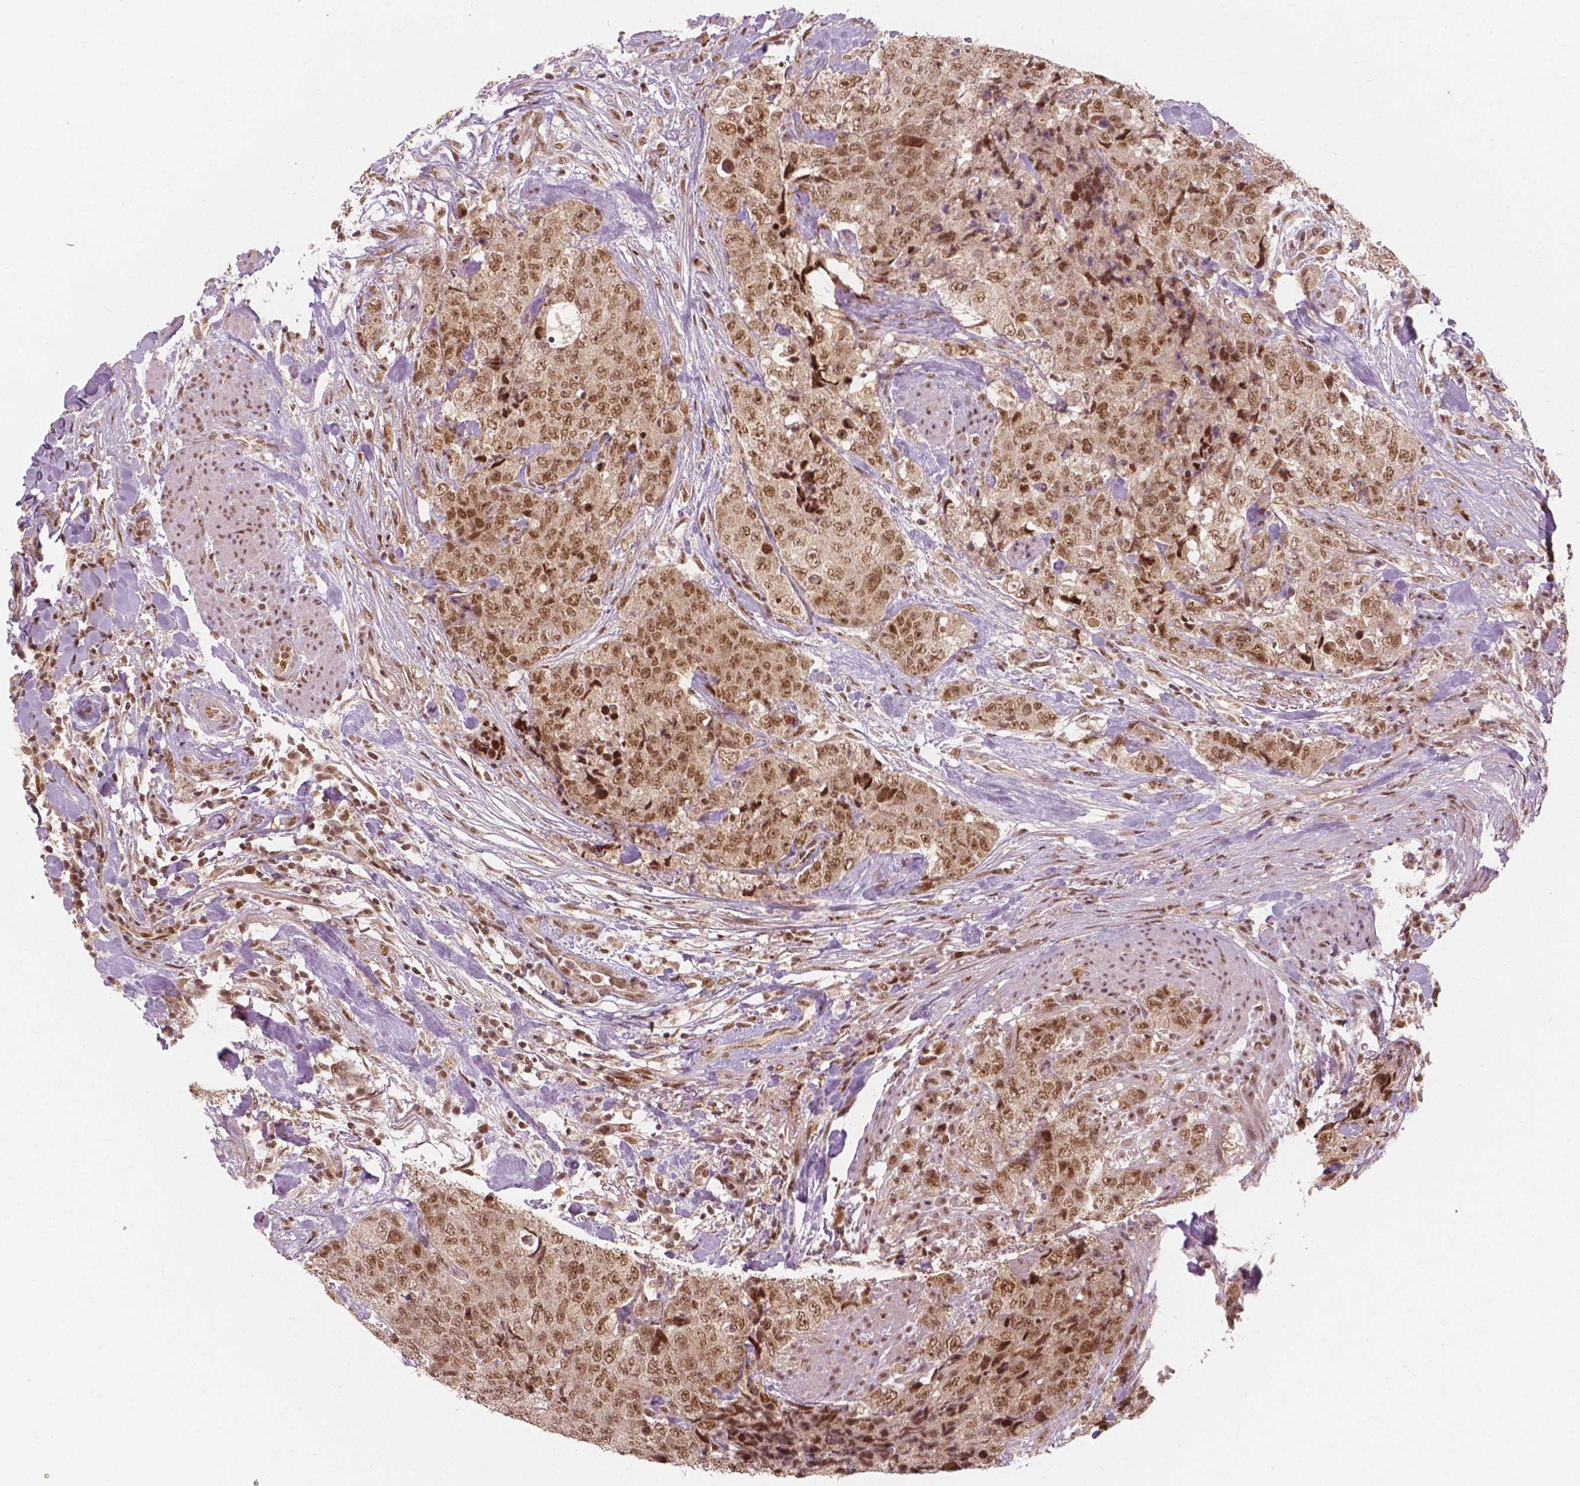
{"staining": {"intensity": "moderate", "quantity": ">75%", "location": "nuclear"}, "tissue": "urothelial cancer", "cell_type": "Tumor cells", "image_type": "cancer", "snomed": [{"axis": "morphology", "description": "Urothelial carcinoma, High grade"}, {"axis": "topography", "description": "Urinary bladder"}], "caption": "A brown stain shows moderate nuclear expression of a protein in human urothelial carcinoma (high-grade) tumor cells.", "gene": "NSD2", "patient": {"sex": "female", "age": 78}}